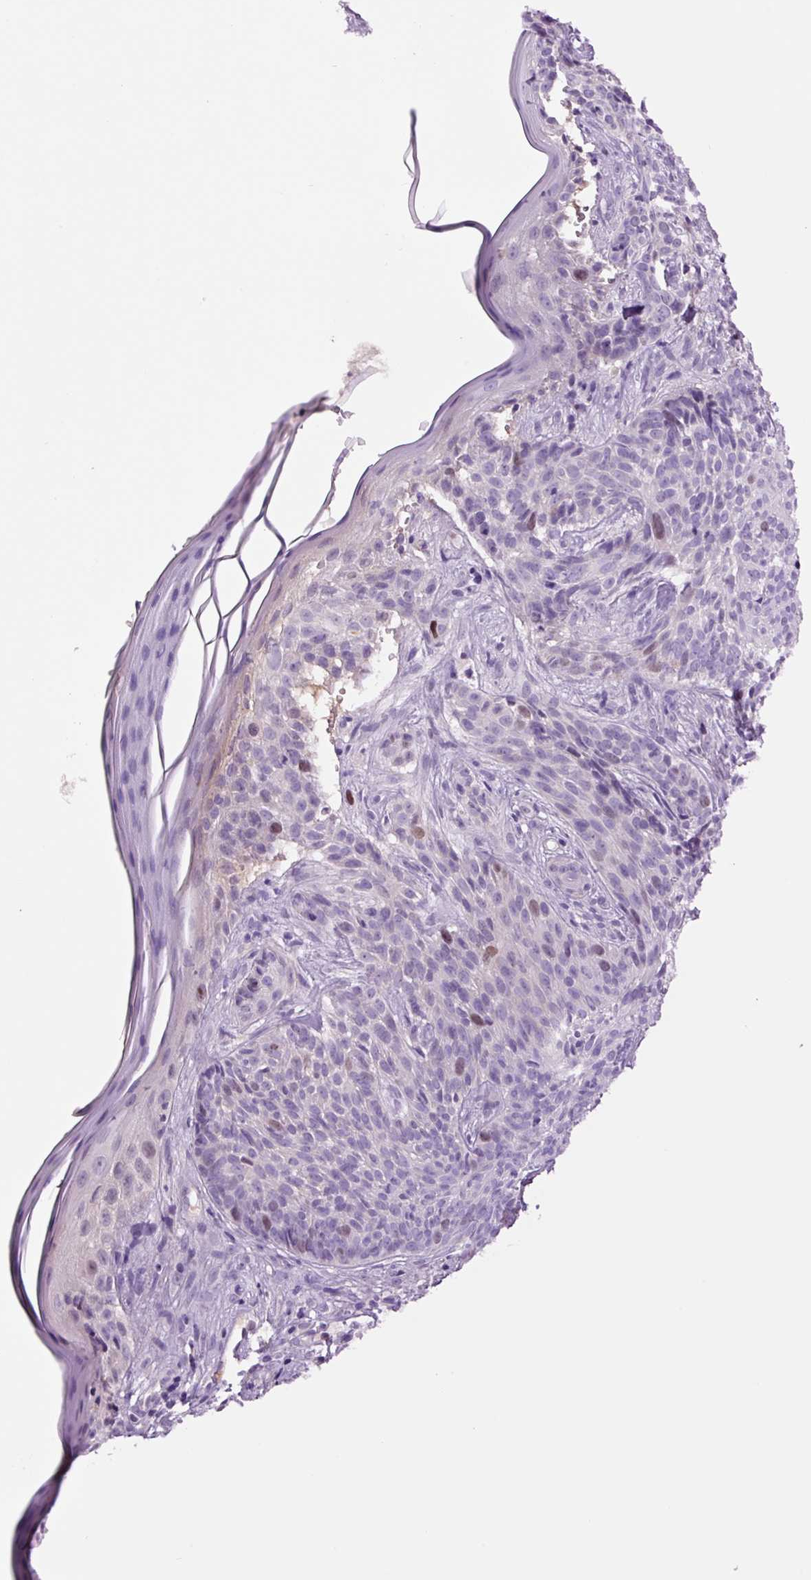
{"staining": {"intensity": "moderate", "quantity": "<25%", "location": "nuclear"}, "tissue": "skin cancer", "cell_type": "Tumor cells", "image_type": "cancer", "snomed": [{"axis": "morphology", "description": "Basal cell carcinoma"}, {"axis": "topography", "description": "Skin"}], "caption": "Basal cell carcinoma (skin) stained with a protein marker reveals moderate staining in tumor cells.", "gene": "DPPA4", "patient": {"sex": "male", "age": 70}}